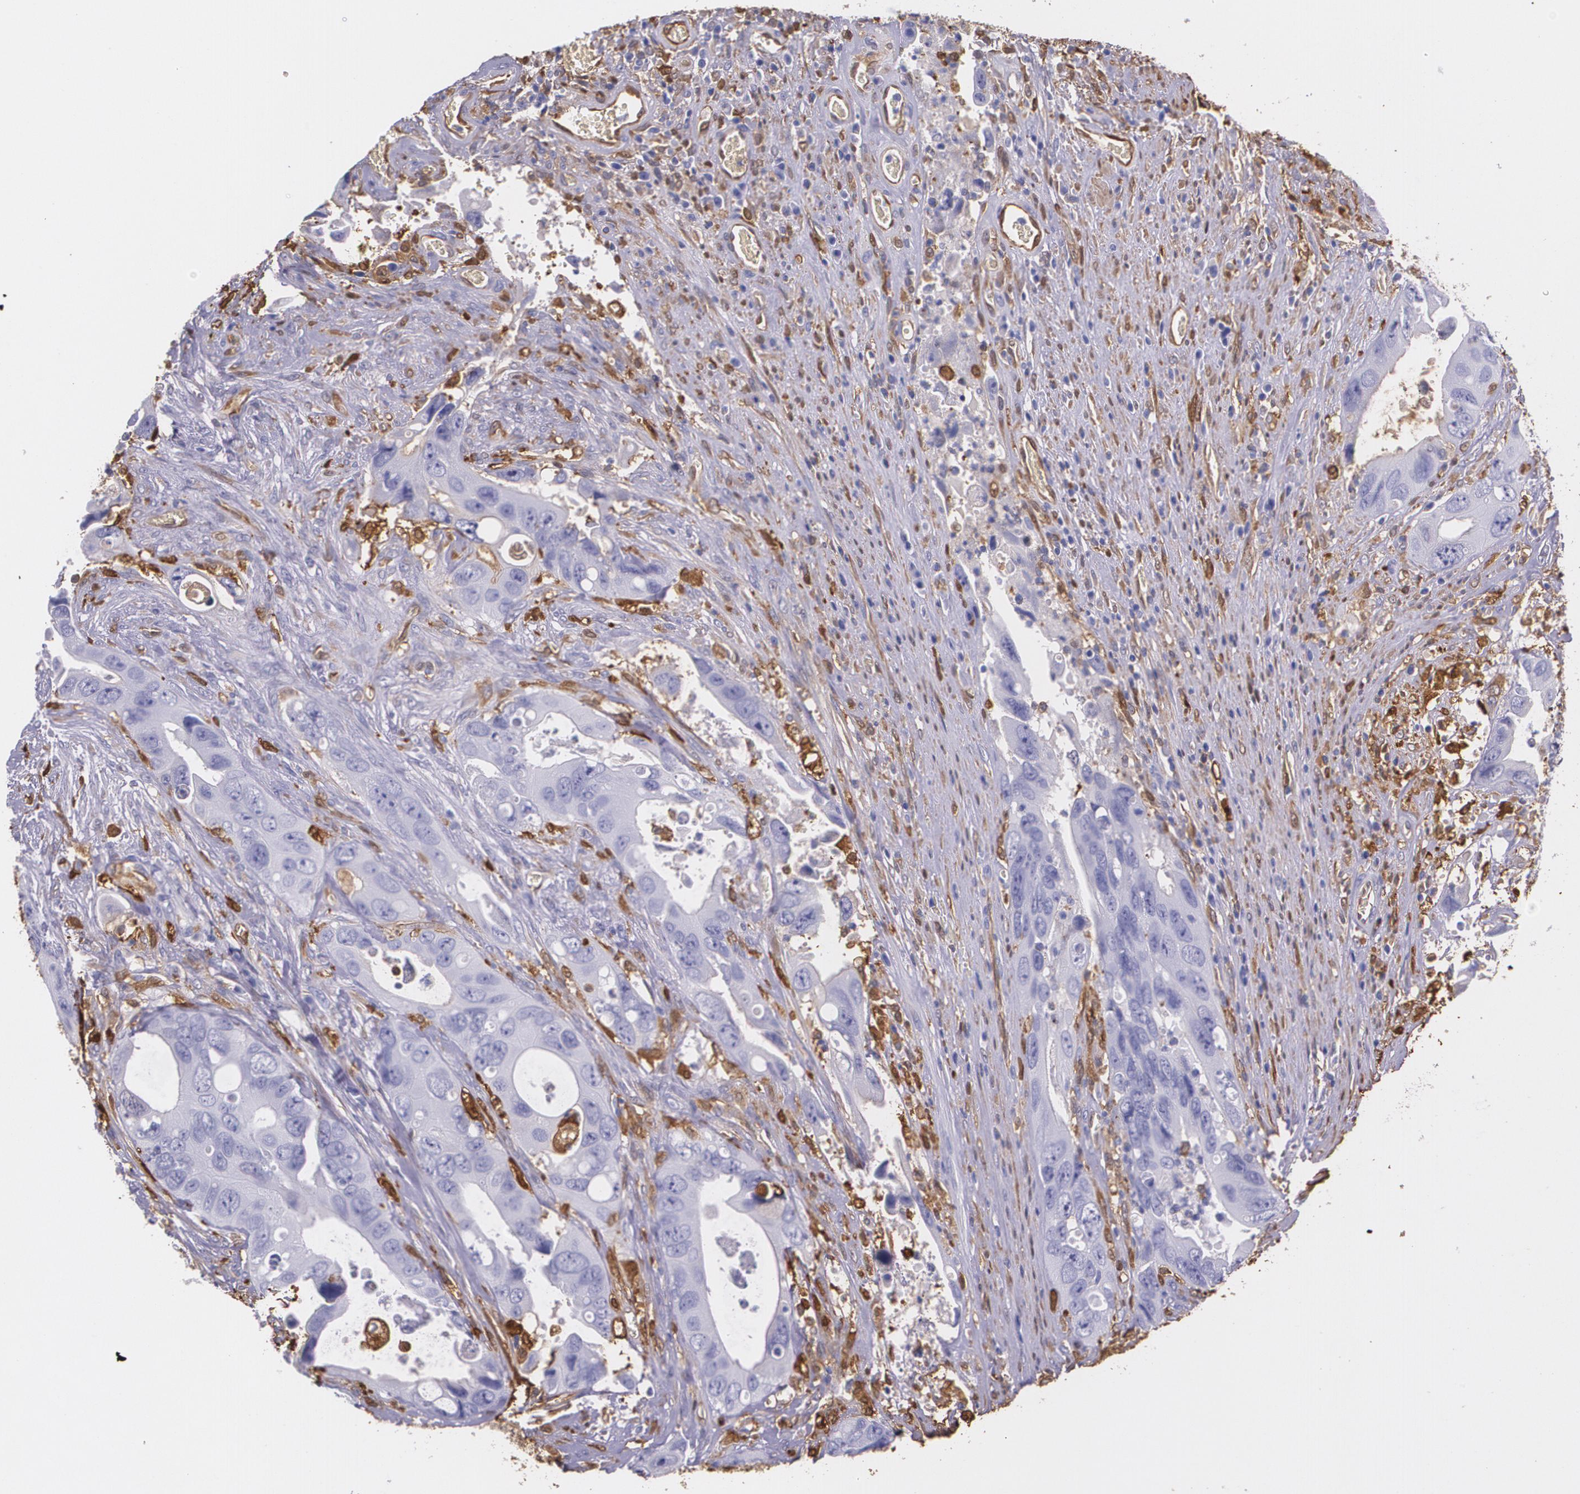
{"staining": {"intensity": "negative", "quantity": "none", "location": "none"}, "tissue": "colorectal cancer", "cell_type": "Tumor cells", "image_type": "cancer", "snomed": [{"axis": "morphology", "description": "Adenocarcinoma, NOS"}, {"axis": "topography", "description": "Rectum"}], "caption": "There is no significant staining in tumor cells of colorectal cancer. The staining is performed using DAB brown chromogen with nuclei counter-stained in using hematoxylin.", "gene": "MMP2", "patient": {"sex": "male", "age": 70}}